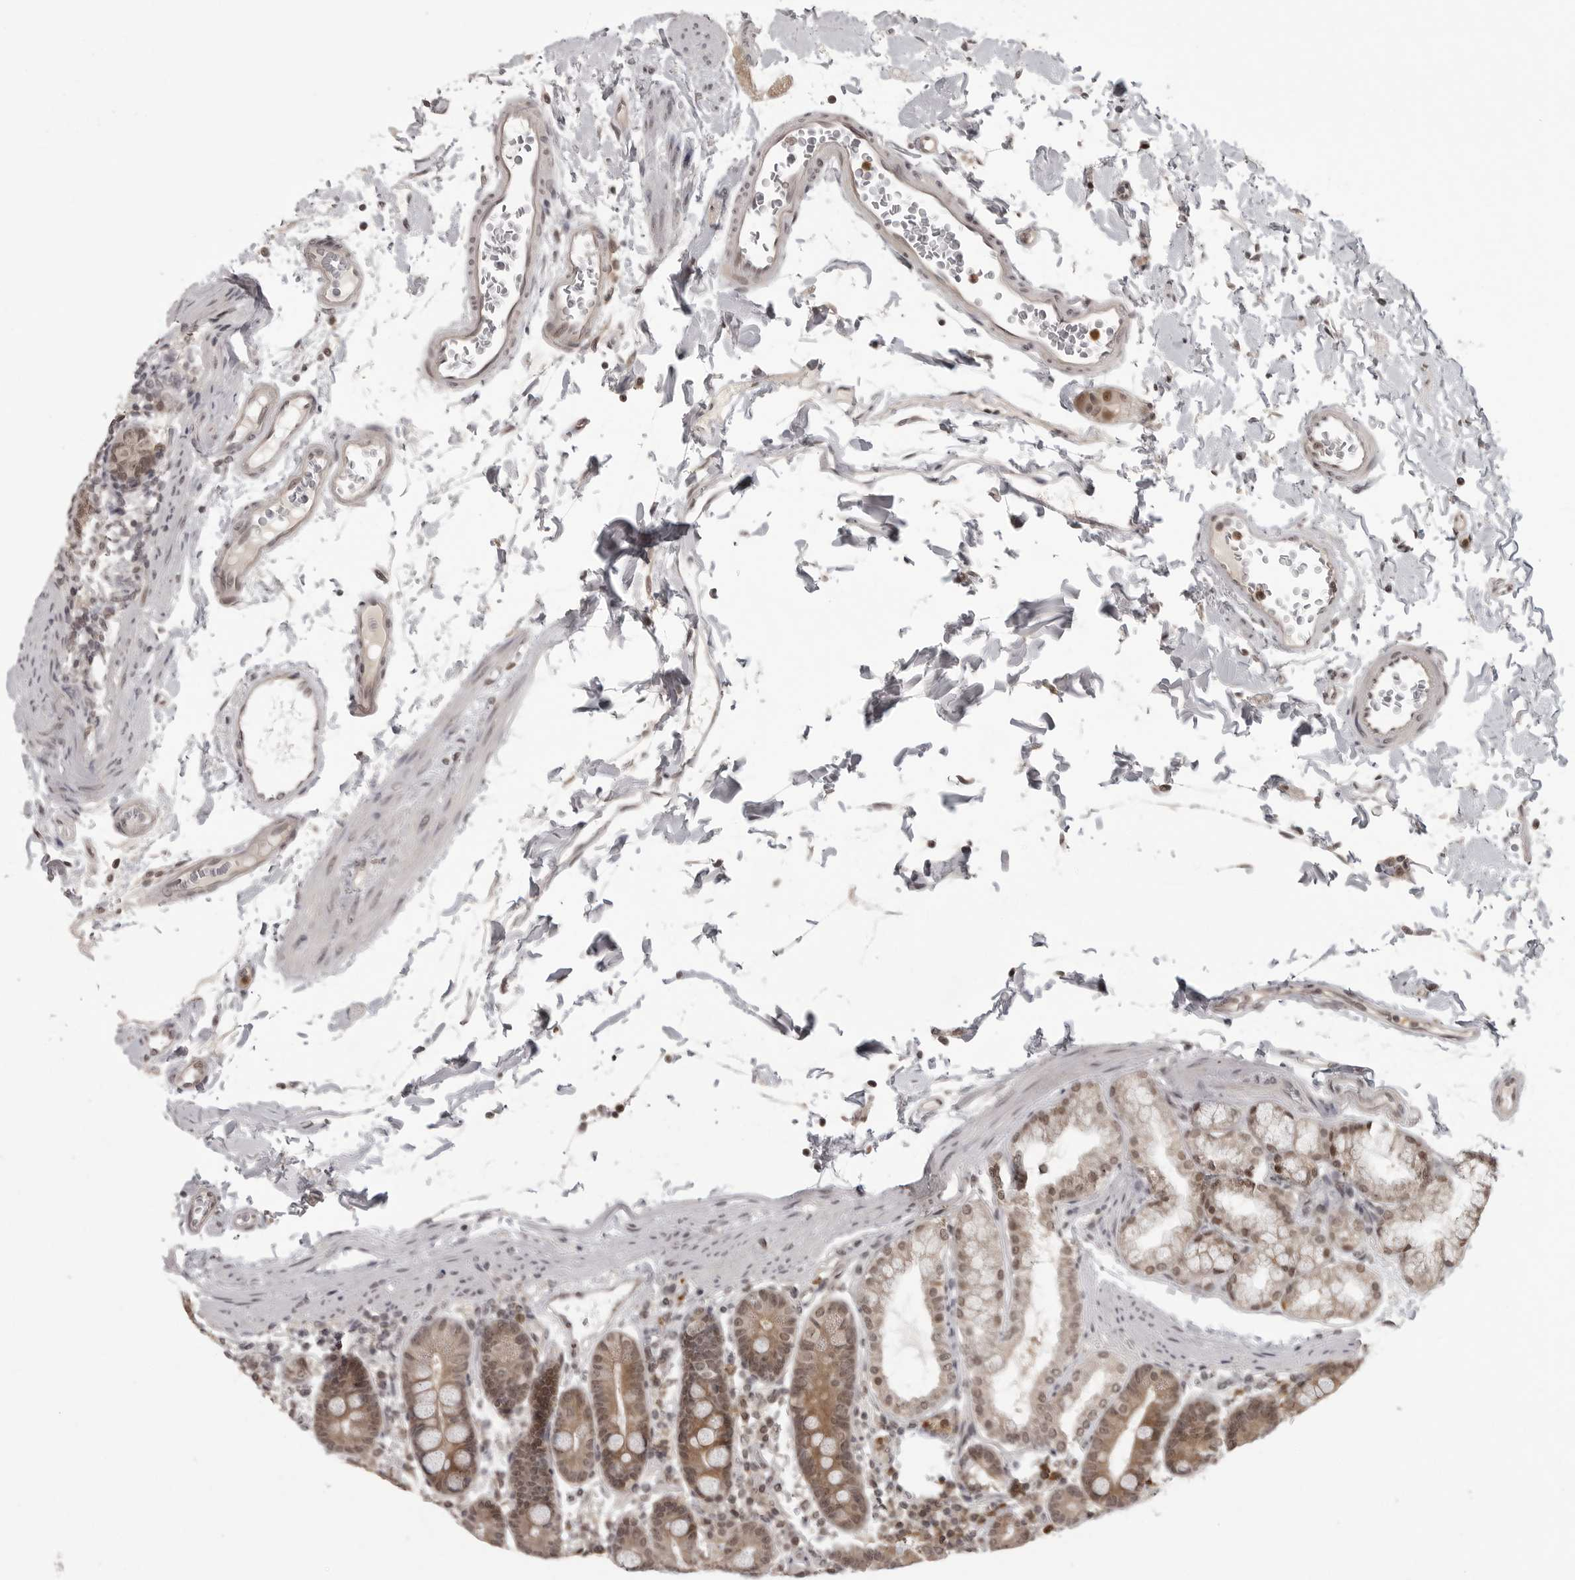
{"staining": {"intensity": "moderate", "quantity": ">75%", "location": "cytoplasmic/membranous,nuclear"}, "tissue": "duodenum", "cell_type": "Glandular cells", "image_type": "normal", "snomed": [{"axis": "morphology", "description": "Normal tissue, NOS"}, {"axis": "morphology", "description": "Adenocarcinoma, NOS"}, {"axis": "topography", "description": "Pancreas"}, {"axis": "topography", "description": "Duodenum"}], "caption": "Immunohistochemical staining of benign duodenum reveals moderate cytoplasmic/membranous,nuclear protein positivity in about >75% of glandular cells.", "gene": "PEG3", "patient": {"sex": "male", "age": 50}}